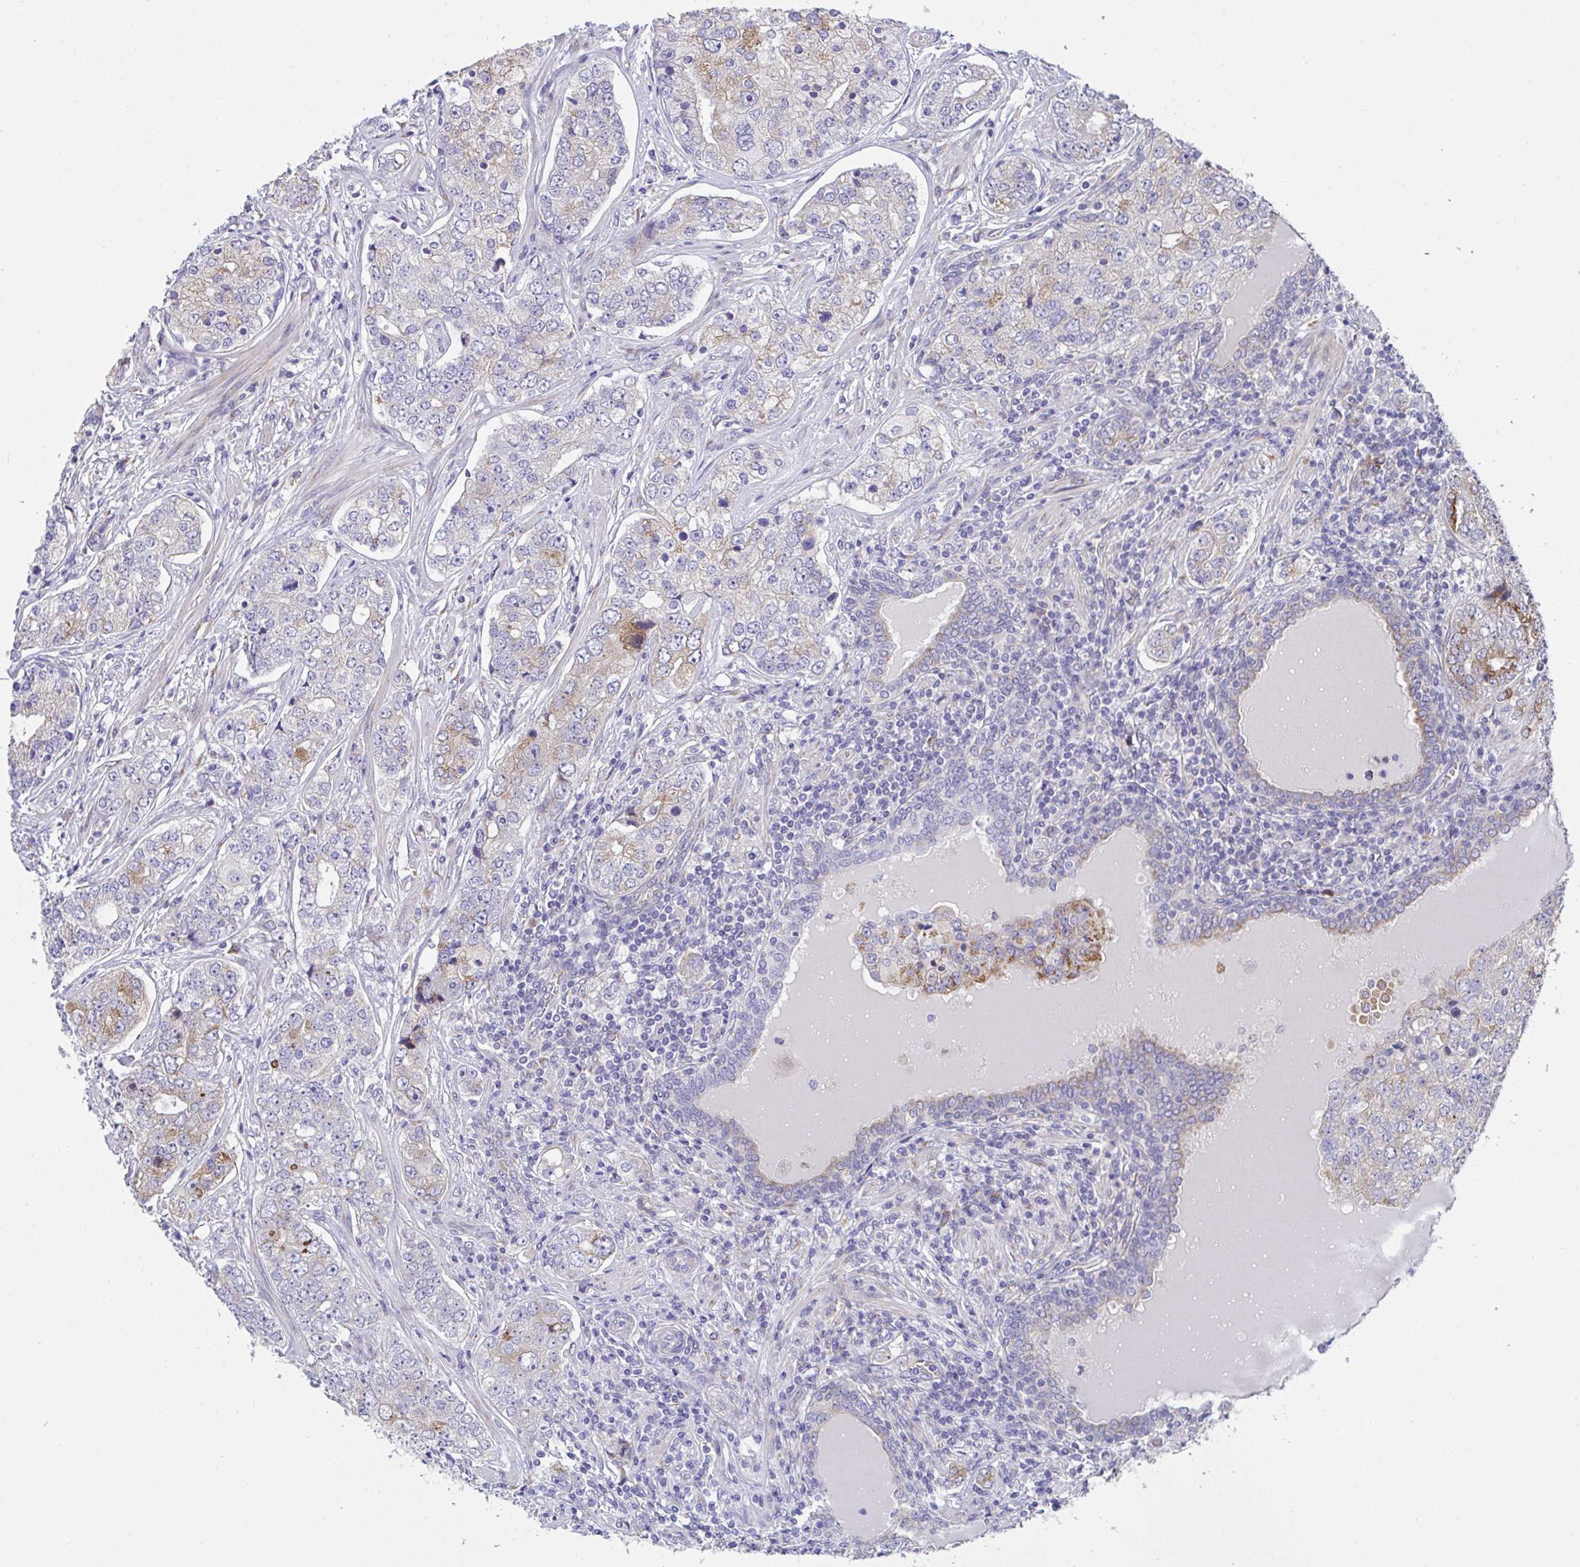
{"staining": {"intensity": "moderate", "quantity": "<25%", "location": "cytoplasmic/membranous"}, "tissue": "prostate cancer", "cell_type": "Tumor cells", "image_type": "cancer", "snomed": [{"axis": "morphology", "description": "Adenocarcinoma, High grade"}, {"axis": "topography", "description": "Prostate"}], "caption": "This photomicrograph shows immunohistochemistry (IHC) staining of human prostate cancer, with low moderate cytoplasmic/membranous expression in about <25% of tumor cells.", "gene": "MIA3", "patient": {"sex": "male", "age": 60}}